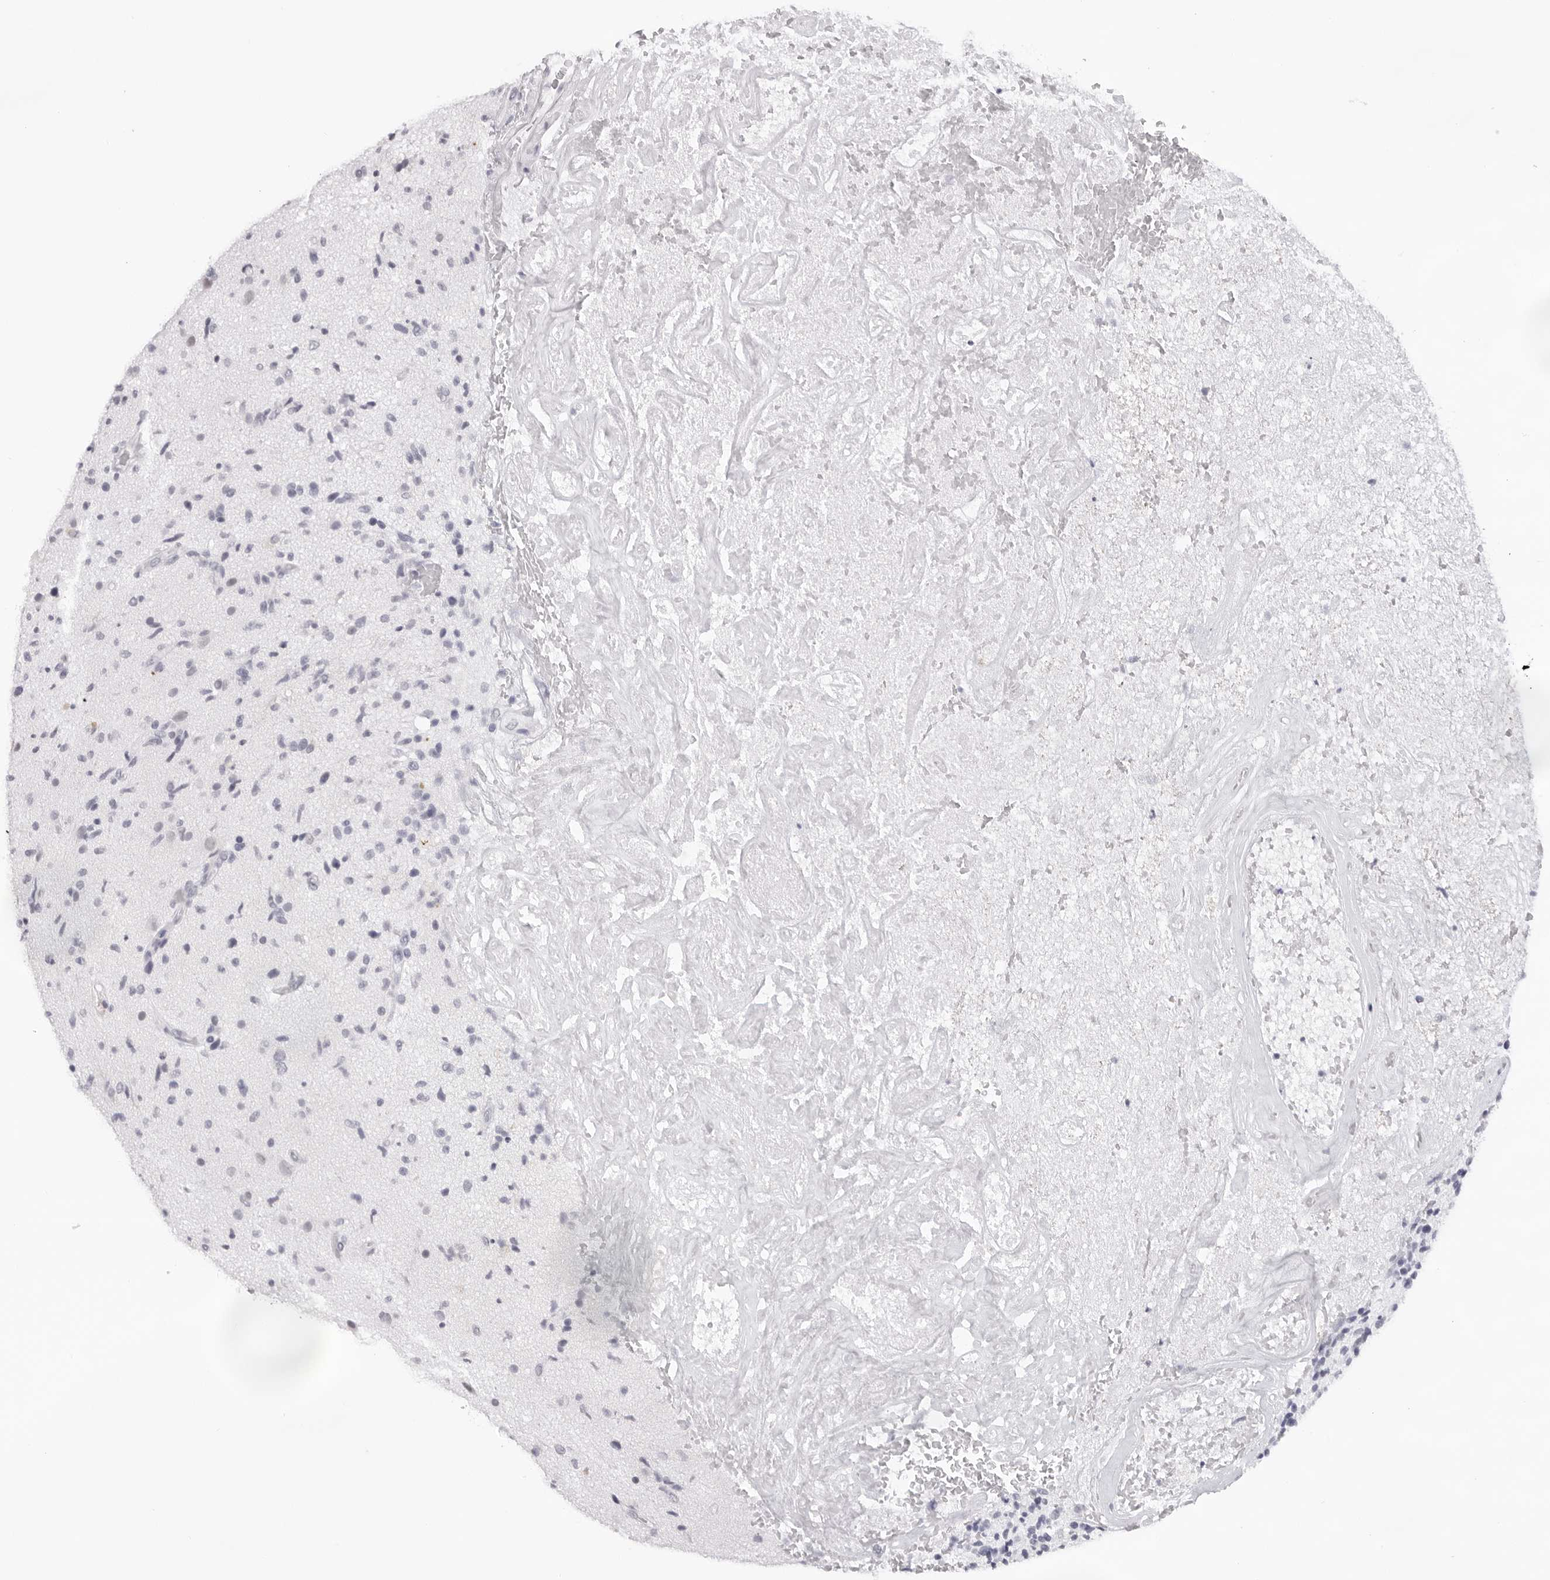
{"staining": {"intensity": "negative", "quantity": "none", "location": "none"}, "tissue": "glioma", "cell_type": "Tumor cells", "image_type": "cancer", "snomed": [{"axis": "morphology", "description": "Glioma, malignant, High grade"}, {"axis": "topography", "description": "Brain"}], "caption": "This is an immunohistochemistry micrograph of glioma. There is no staining in tumor cells.", "gene": "KLK12", "patient": {"sex": "male", "age": 72}}